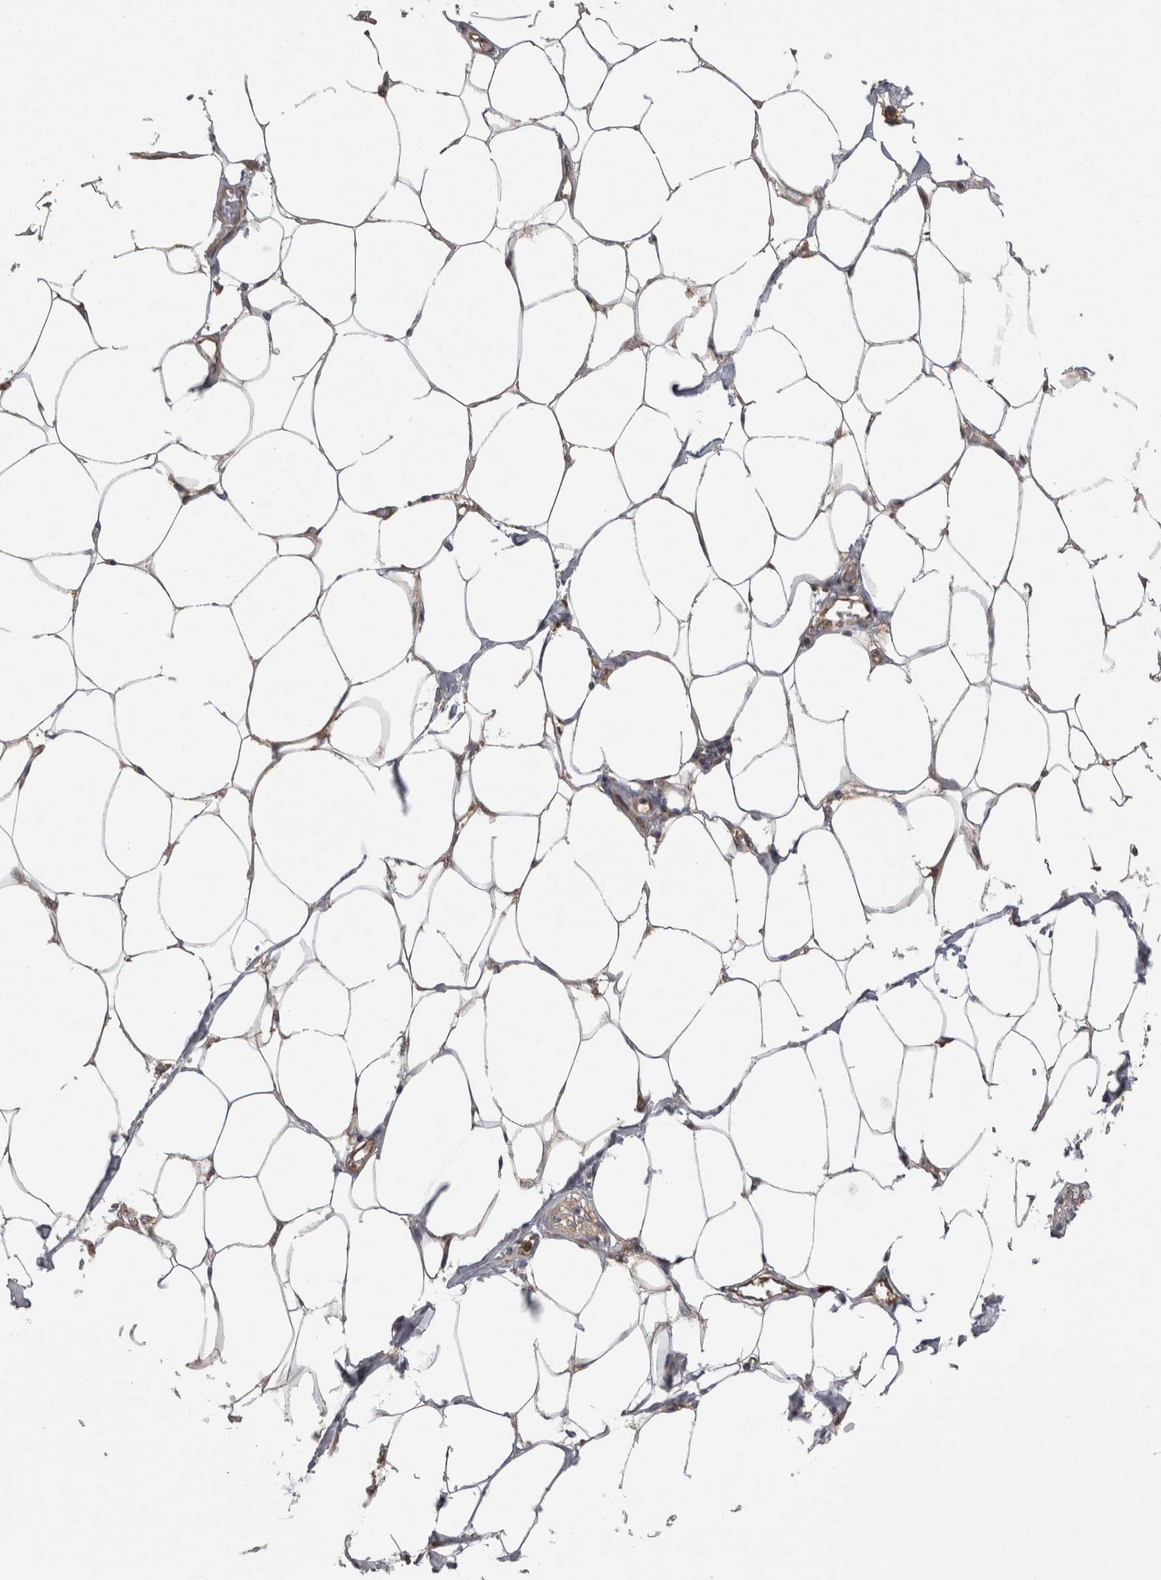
{"staining": {"intensity": "weak", "quantity": ">75%", "location": "cytoplasmic/membranous"}, "tissue": "adipose tissue", "cell_type": "Adipocytes", "image_type": "normal", "snomed": [{"axis": "morphology", "description": "Normal tissue, NOS"}, {"axis": "morphology", "description": "Adenocarcinoma, NOS"}, {"axis": "topography", "description": "Colon"}, {"axis": "topography", "description": "Peripheral nerve tissue"}], "caption": "Immunohistochemical staining of unremarkable adipose tissue reveals >75% levels of weak cytoplasmic/membranous protein positivity in approximately >75% of adipocytes. (Brightfield microscopy of DAB IHC at high magnification).", "gene": "SMCR8", "patient": {"sex": "male", "age": 14}}